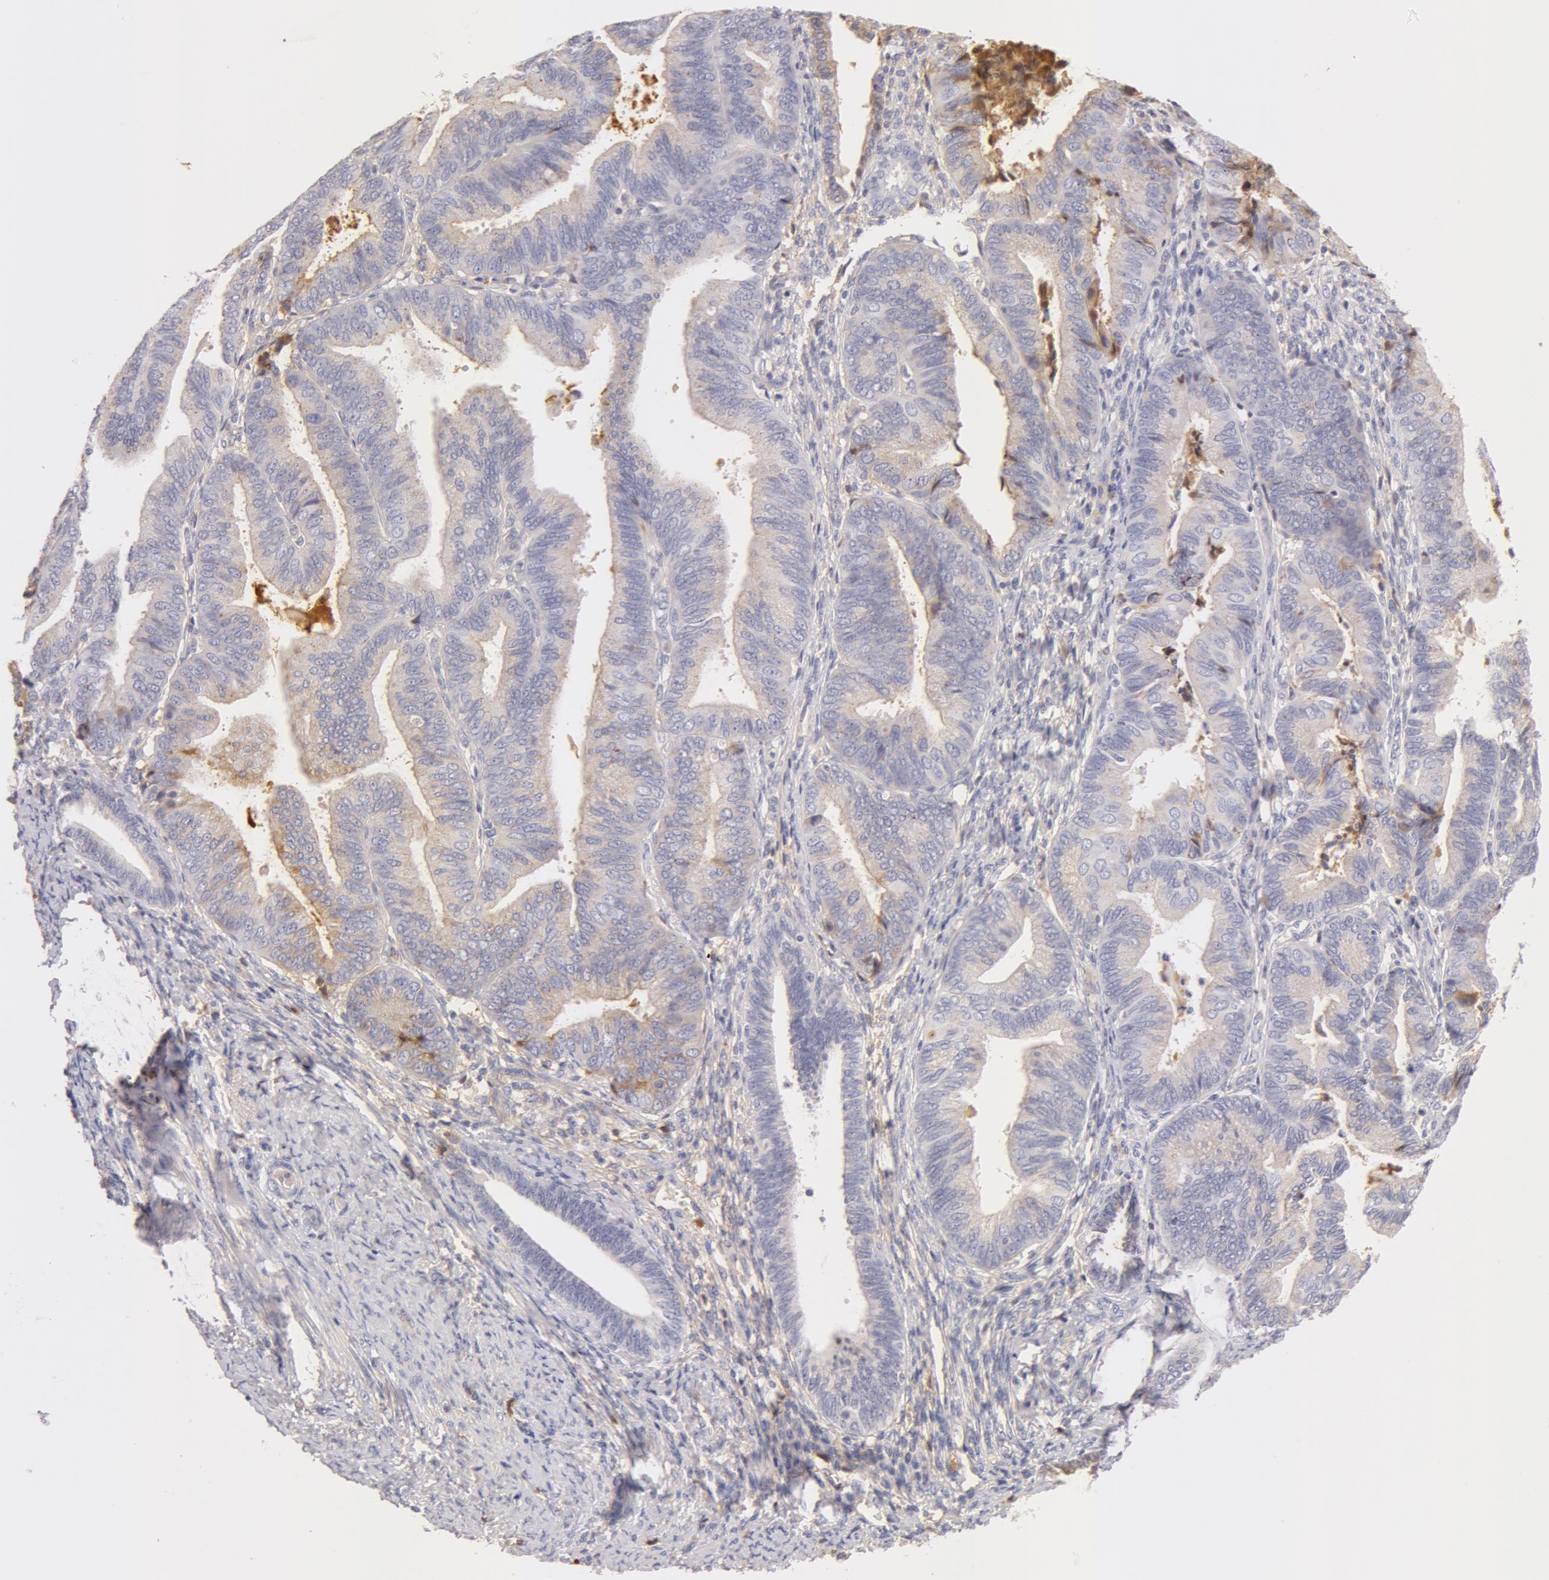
{"staining": {"intensity": "negative", "quantity": "none", "location": "none"}, "tissue": "endometrial cancer", "cell_type": "Tumor cells", "image_type": "cancer", "snomed": [{"axis": "morphology", "description": "Adenocarcinoma, NOS"}, {"axis": "topography", "description": "Endometrium"}], "caption": "Immunohistochemistry photomicrograph of neoplastic tissue: human endometrial cancer (adenocarcinoma) stained with DAB (3,3'-diaminobenzidine) displays no significant protein expression in tumor cells. The staining was performed using DAB to visualize the protein expression in brown, while the nuclei were stained in blue with hematoxylin (Magnification: 20x).", "gene": "GC", "patient": {"sex": "female", "age": 63}}